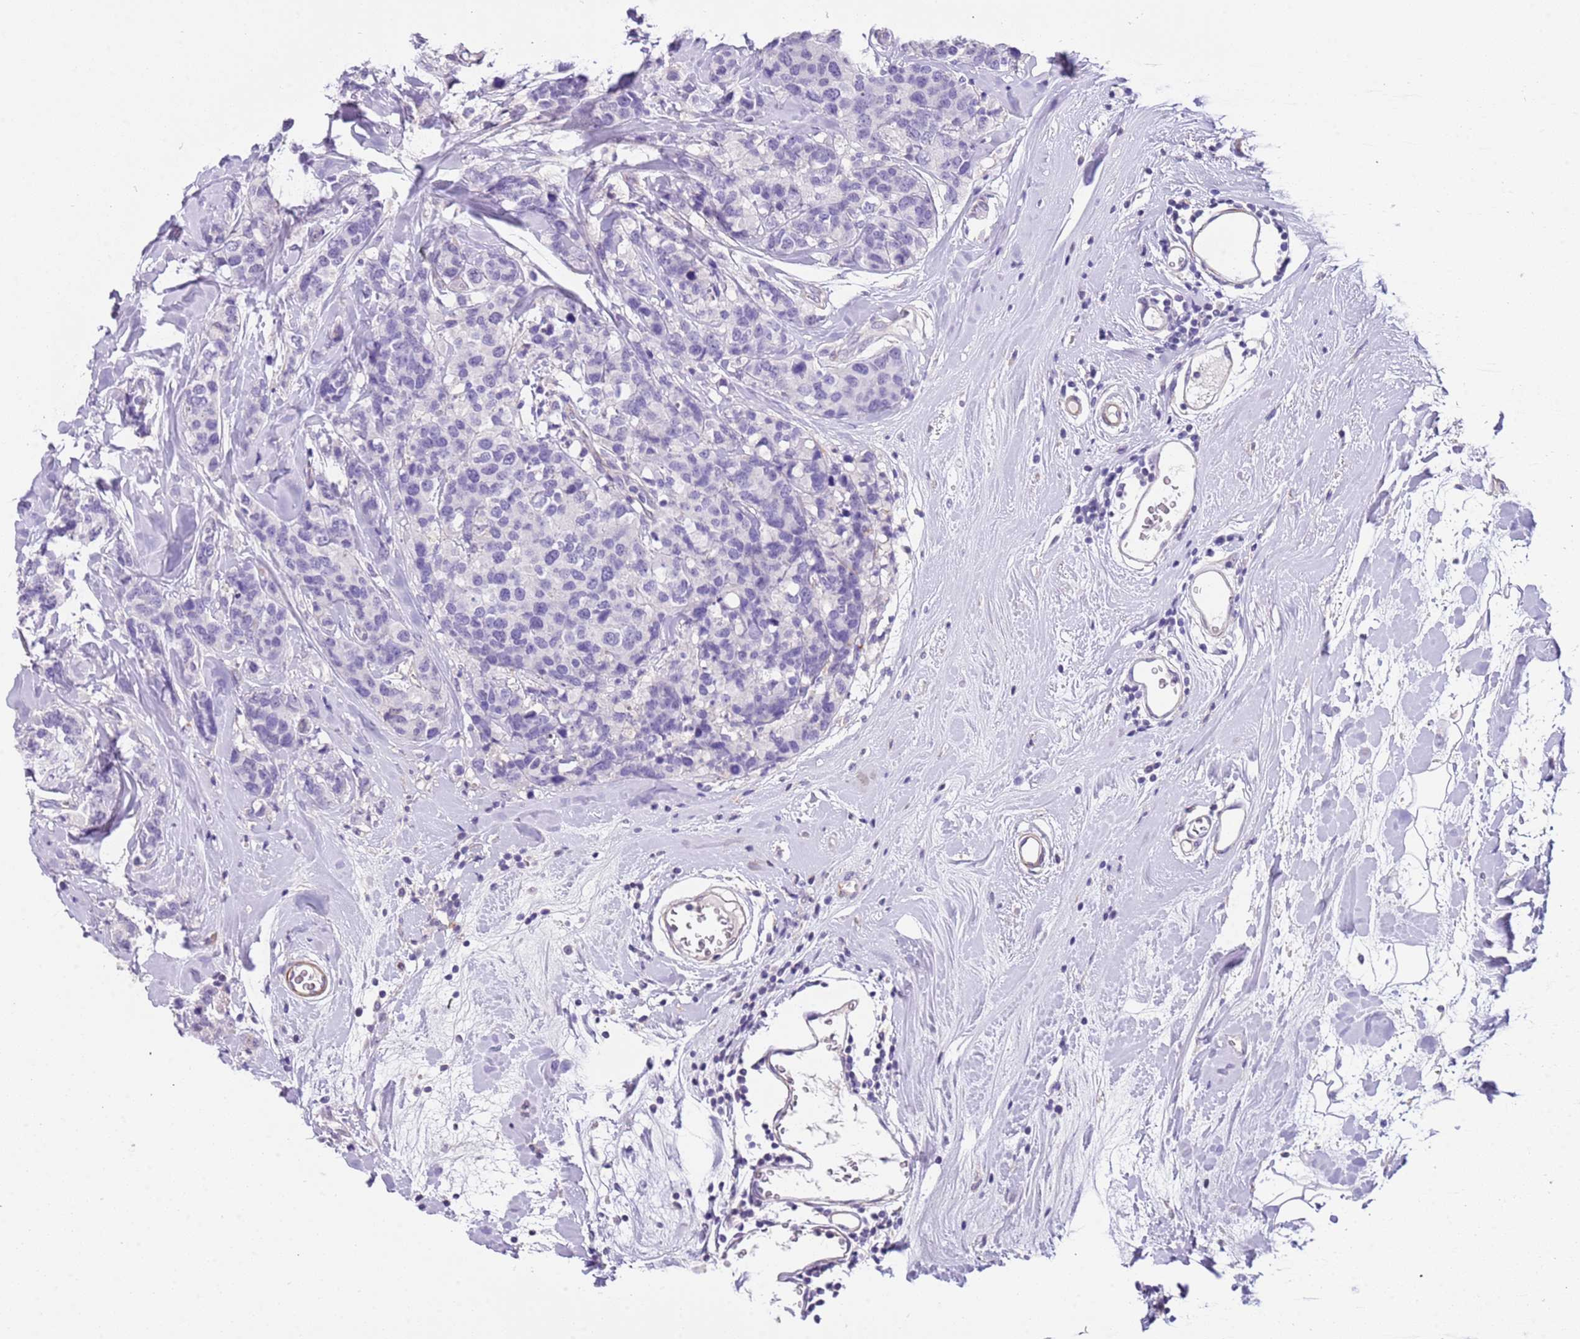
{"staining": {"intensity": "negative", "quantity": "none", "location": "none"}, "tissue": "breast cancer", "cell_type": "Tumor cells", "image_type": "cancer", "snomed": [{"axis": "morphology", "description": "Lobular carcinoma"}, {"axis": "topography", "description": "Breast"}], "caption": "DAB (3,3'-diaminobenzidine) immunohistochemical staining of human lobular carcinoma (breast) displays no significant expression in tumor cells.", "gene": "PCGF2", "patient": {"sex": "female", "age": 59}}